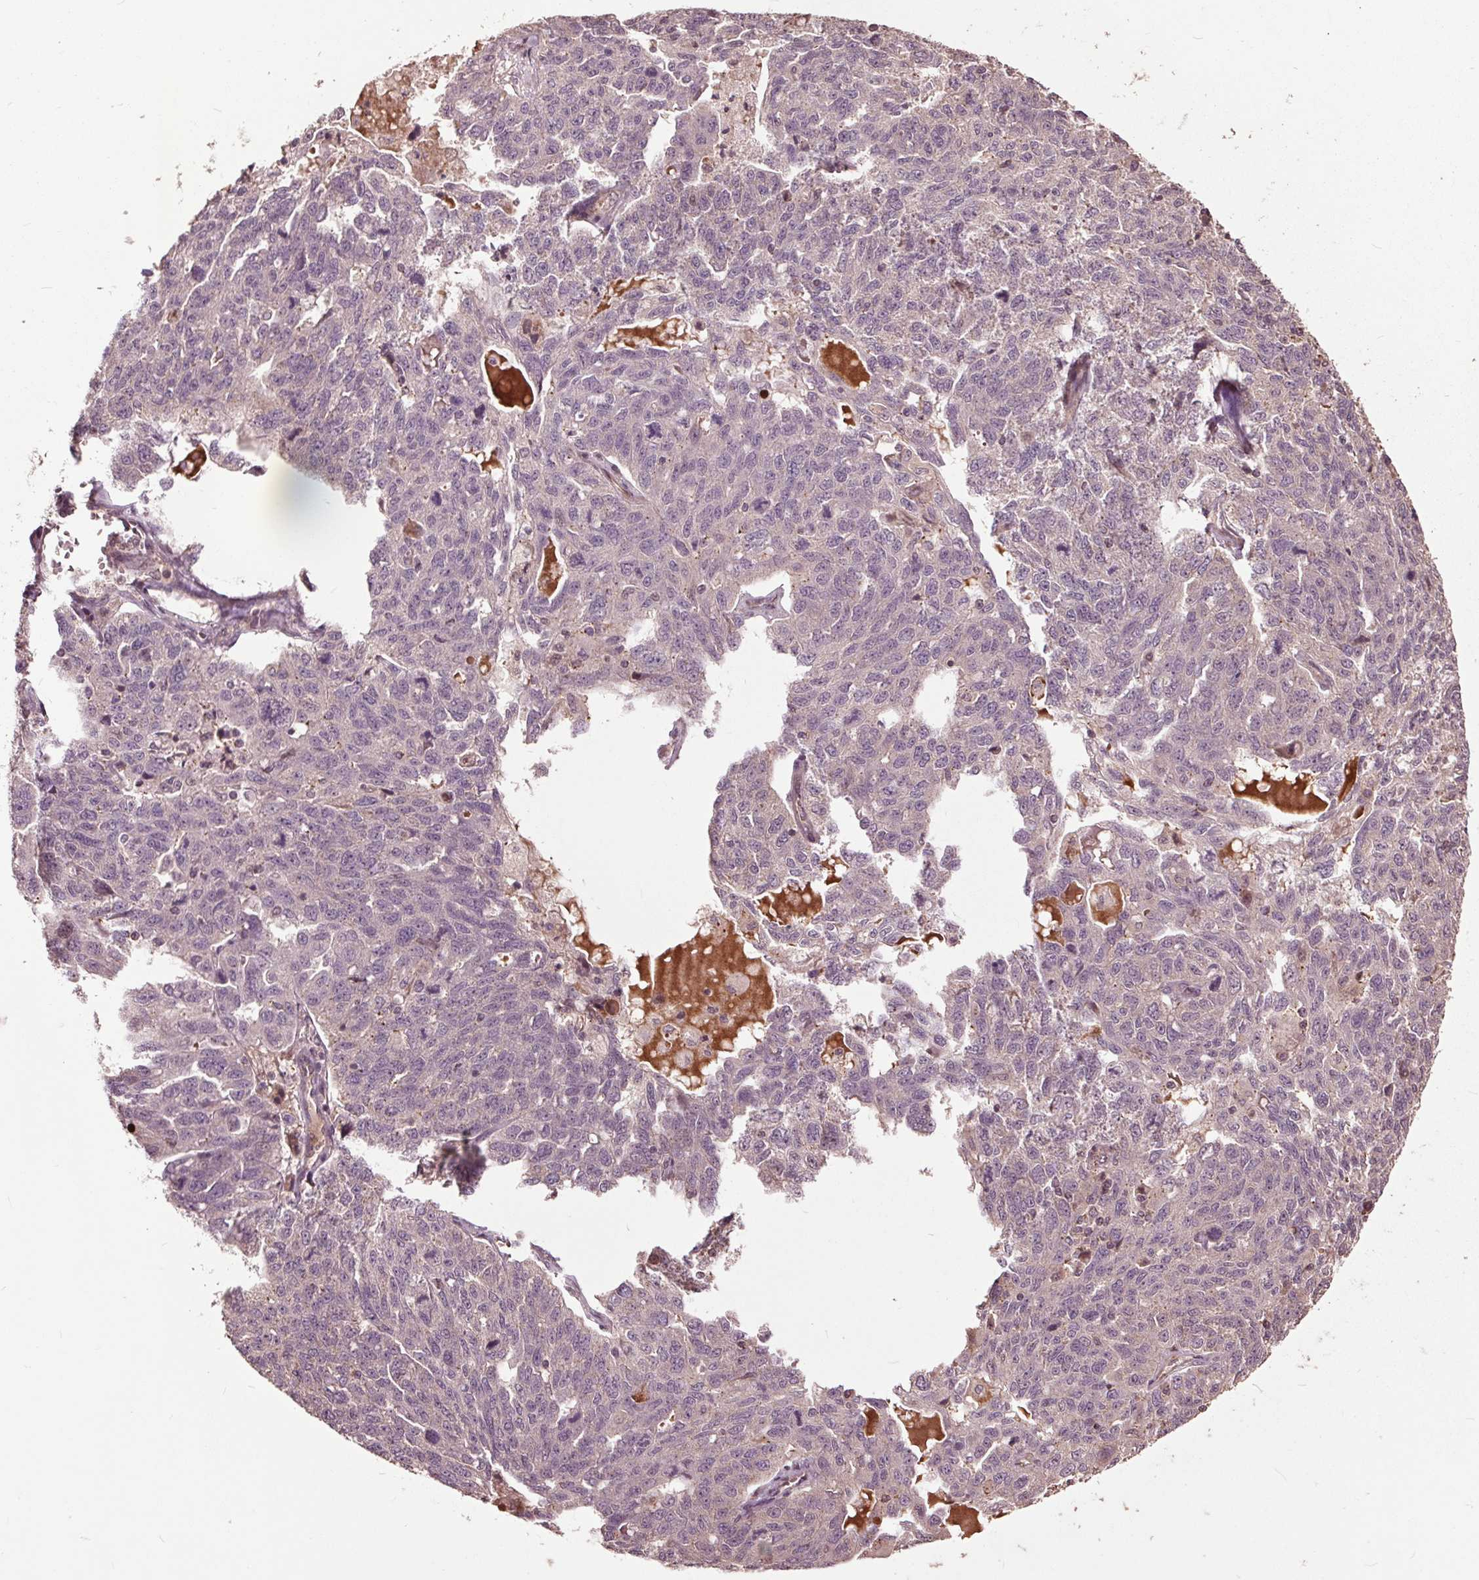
{"staining": {"intensity": "negative", "quantity": "none", "location": "none"}, "tissue": "ovarian cancer", "cell_type": "Tumor cells", "image_type": "cancer", "snomed": [{"axis": "morphology", "description": "Cystadenocarcinoma, serous, NOS"}, {"axis": "topography", "description": "Ovary"}], "caption": "Image shows no protein positivity in tumor cells of serous cystadenocarcinoma (ovarian) tissue.", "gene": "CEP95", "patient": {"sex": "female", "age": 71}}